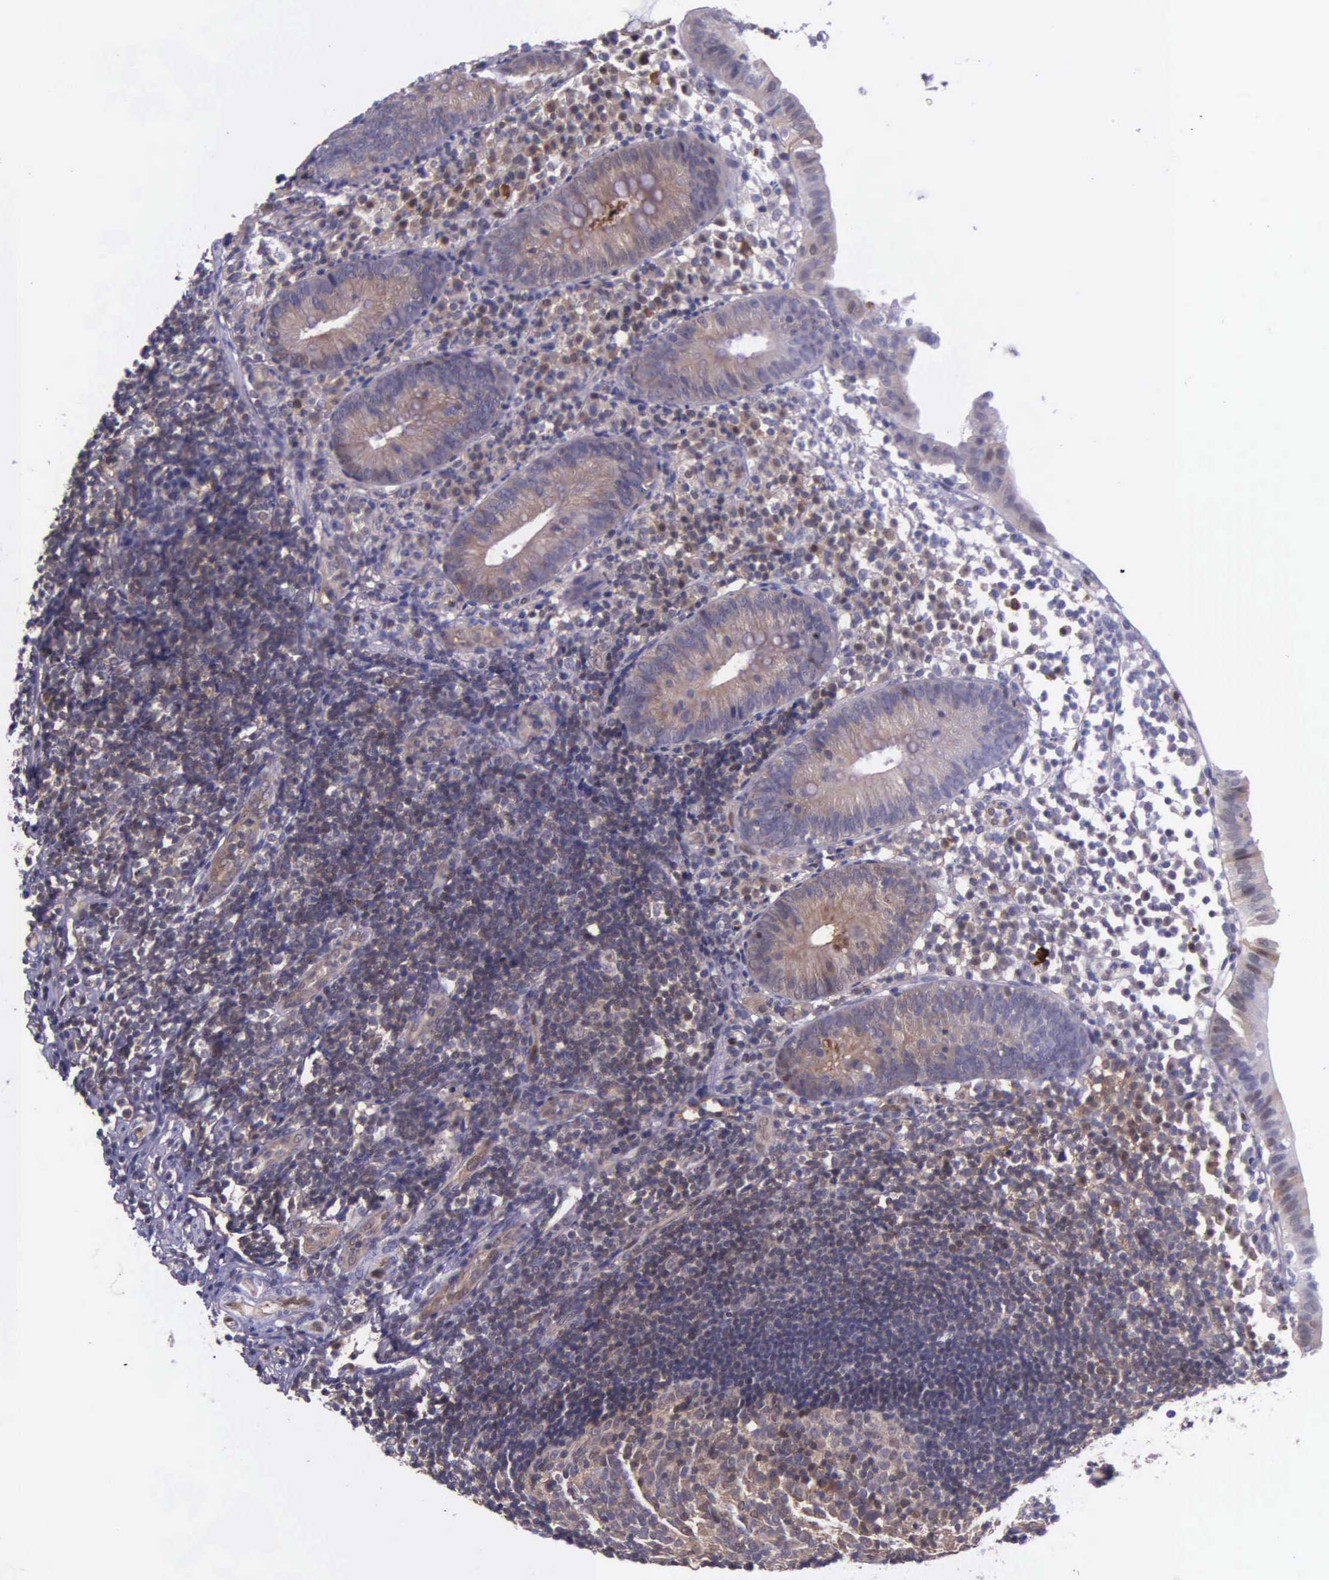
{"staining": {"intensity": "weak", "quantity": ">75%", "location": "cytoplasmic/membranous"}, "tissue": "appendix", "cell_type": "Glandular cells", "image_type": "normal", "snomed": [{"axis": "morphology", "description": "Normal tissue, NOS"}, {"axis": "topography", "description": "Appendix"}], "caption": "Immunohistochemical staining of benign appendix exhibits weak cytoplasmic/membranous protein expression in about >75% of glandular cells. (DAB IHC with brightfield microscopy, high magnification).", "gene": "GMPR2", "patient": {"sex": "male", "age": 25}}